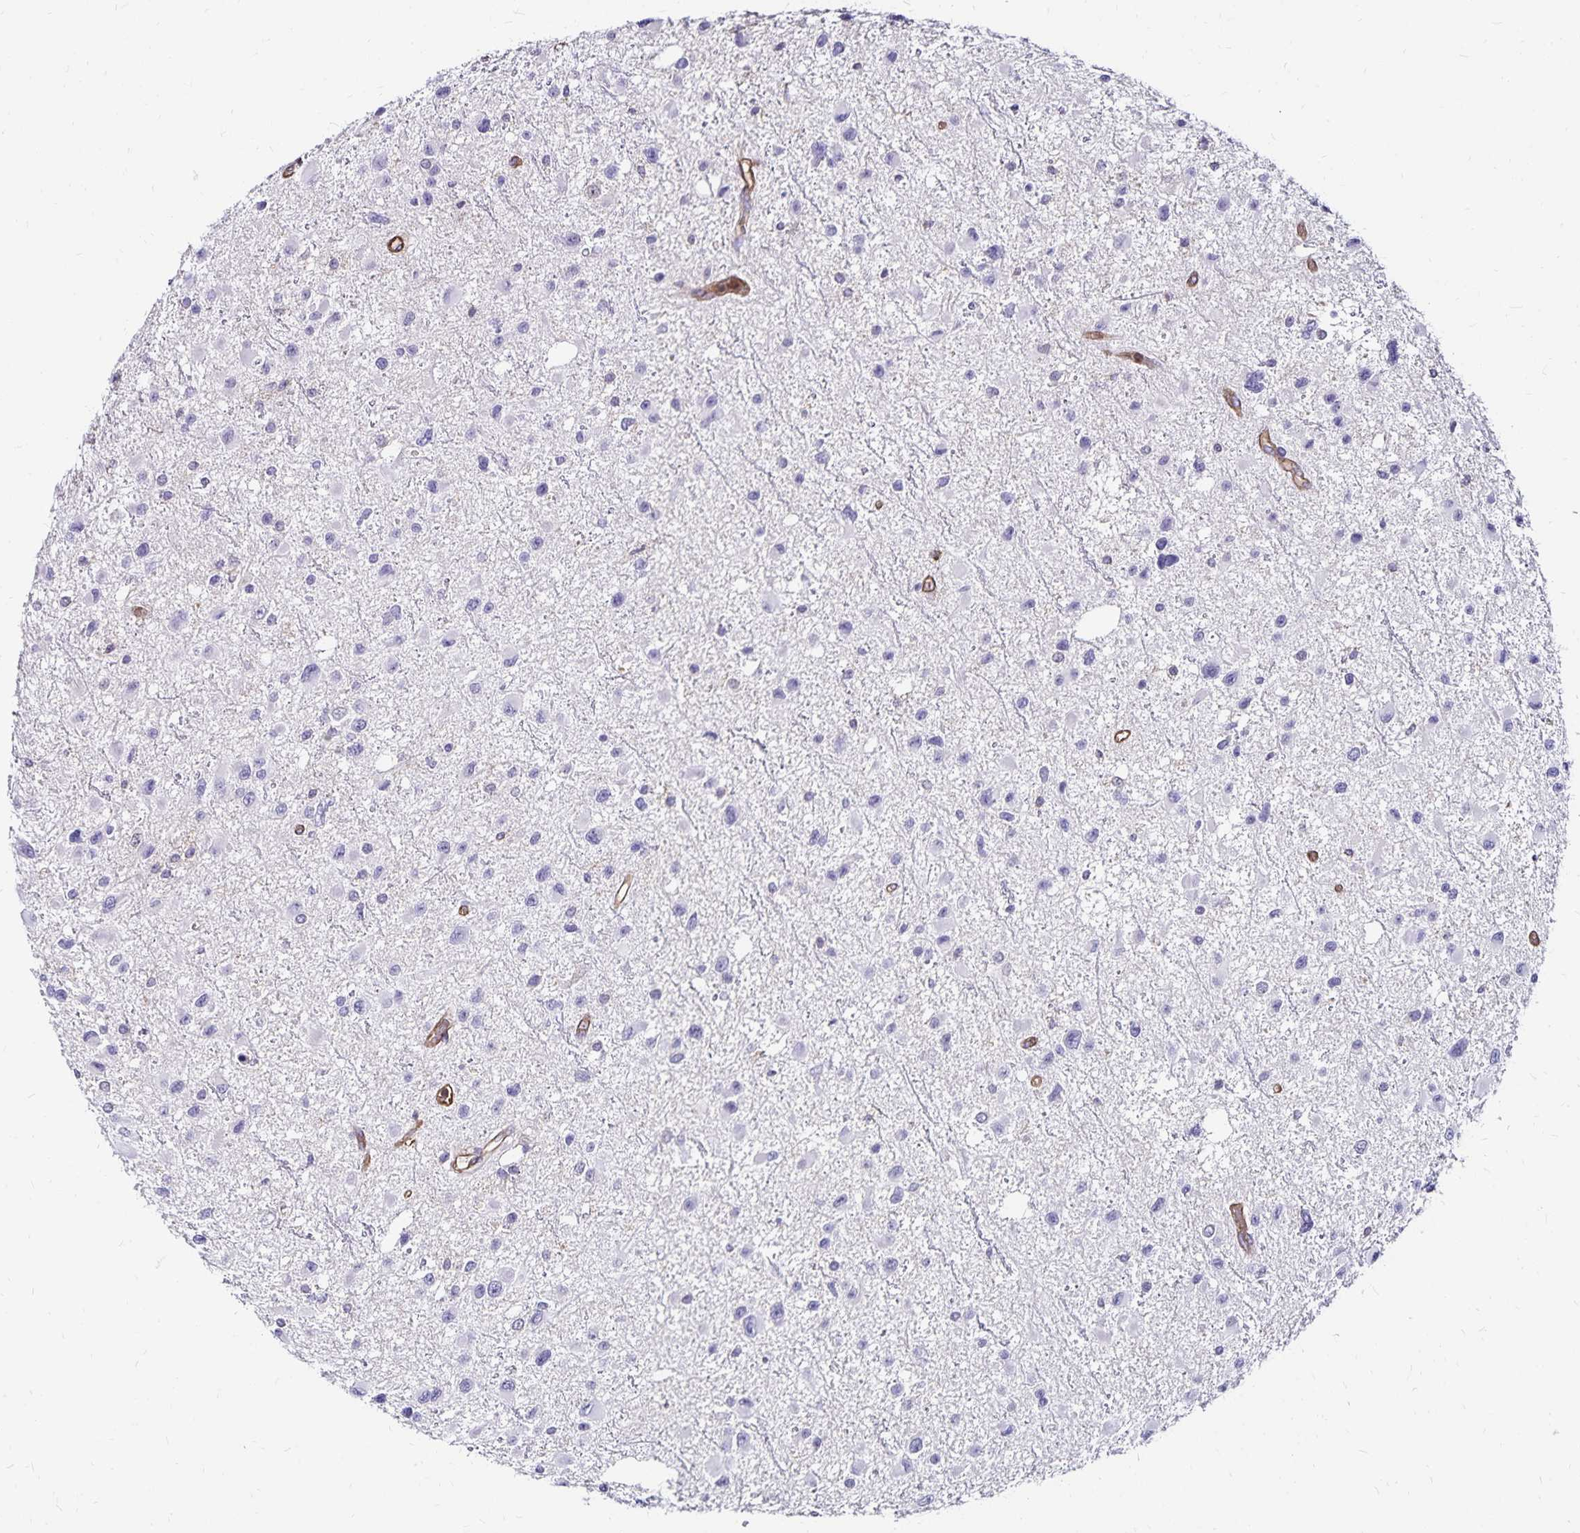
{"staining": {"intensity": "negative", "quantity": "none", "location": "none"}, "tissue": "glioma", "cell_type": "Tumor cells", "image_type": "cancer", "snomed": [{"axis": "morphology", "description": "Glioma, malignant, Low grade"}, {"axis": "topography", "description": "Brain"}], "caption": "Glioma was stained to show a protein in brown. There is no significant positivity in tumor cells. Nuclei are stained in blue.", "gene": "RPRML", "patient": {"sex": "female", "age": 32}}